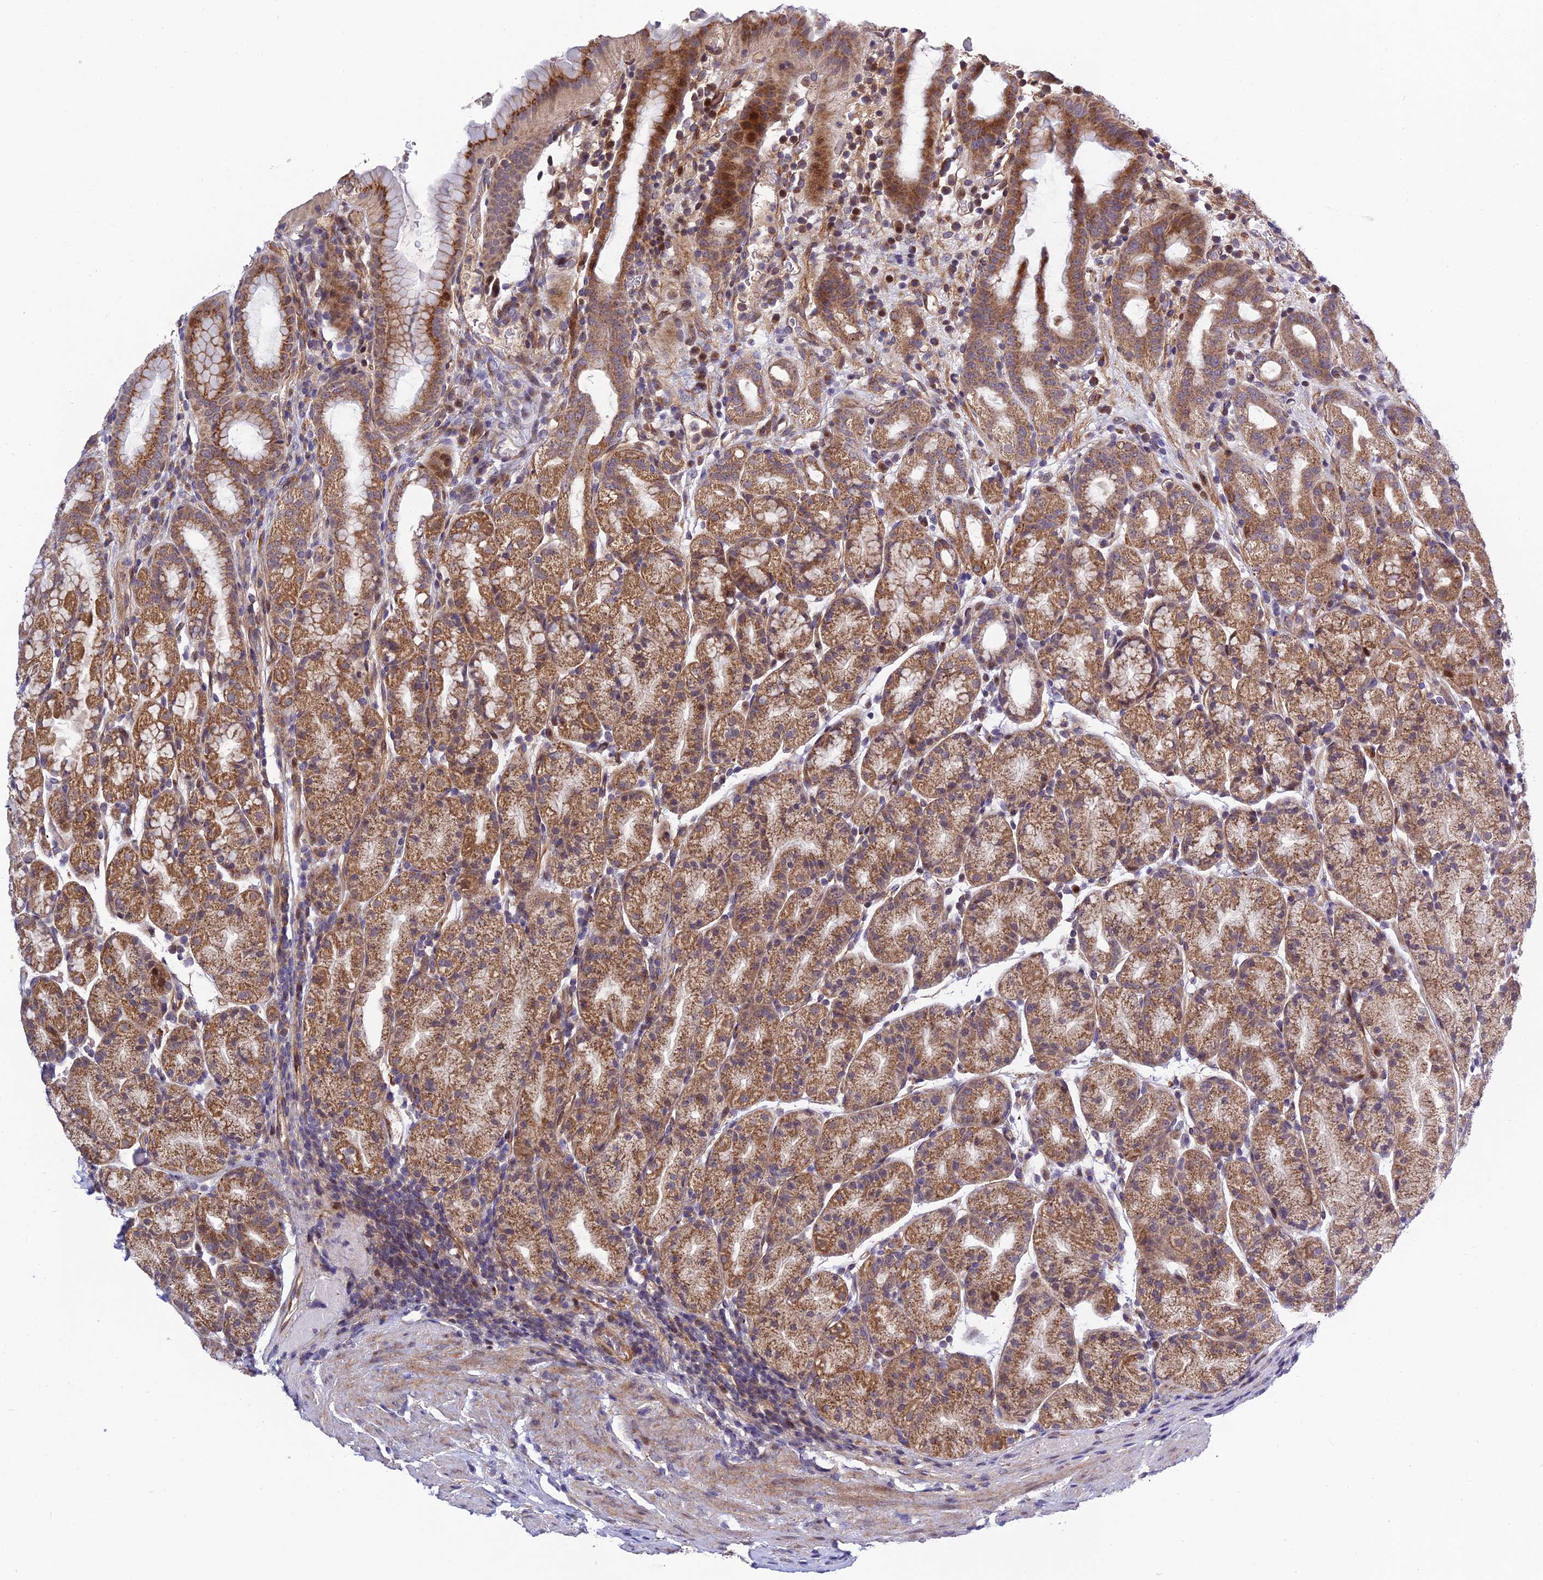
{"staining": {"intensity": "moderate", "quantity": ">75%", "location": "cytoplasmic/membranous"}, "tissue": "stomach", "cell_type": "Glandular cells", "image_type": "normal", "snomed": [{"axis": "morphology", "description": "Normal tissue, NOS"}, {"axis": "topography", "description": "Stomach, upper"}, {"axis": "topography", "description": "Stomach, lower"}, {"axis": "topography", "description": "Small intestine"}], "caption": "Protein expression analysis of normal stomach reveals moderate cytoplasmic/membranous positivity in approximately >75% of glandular cells. Nuclei are stained in blue.", "gene": "PLEKHG2", "patient": {"sex": "male", "age": 68}}